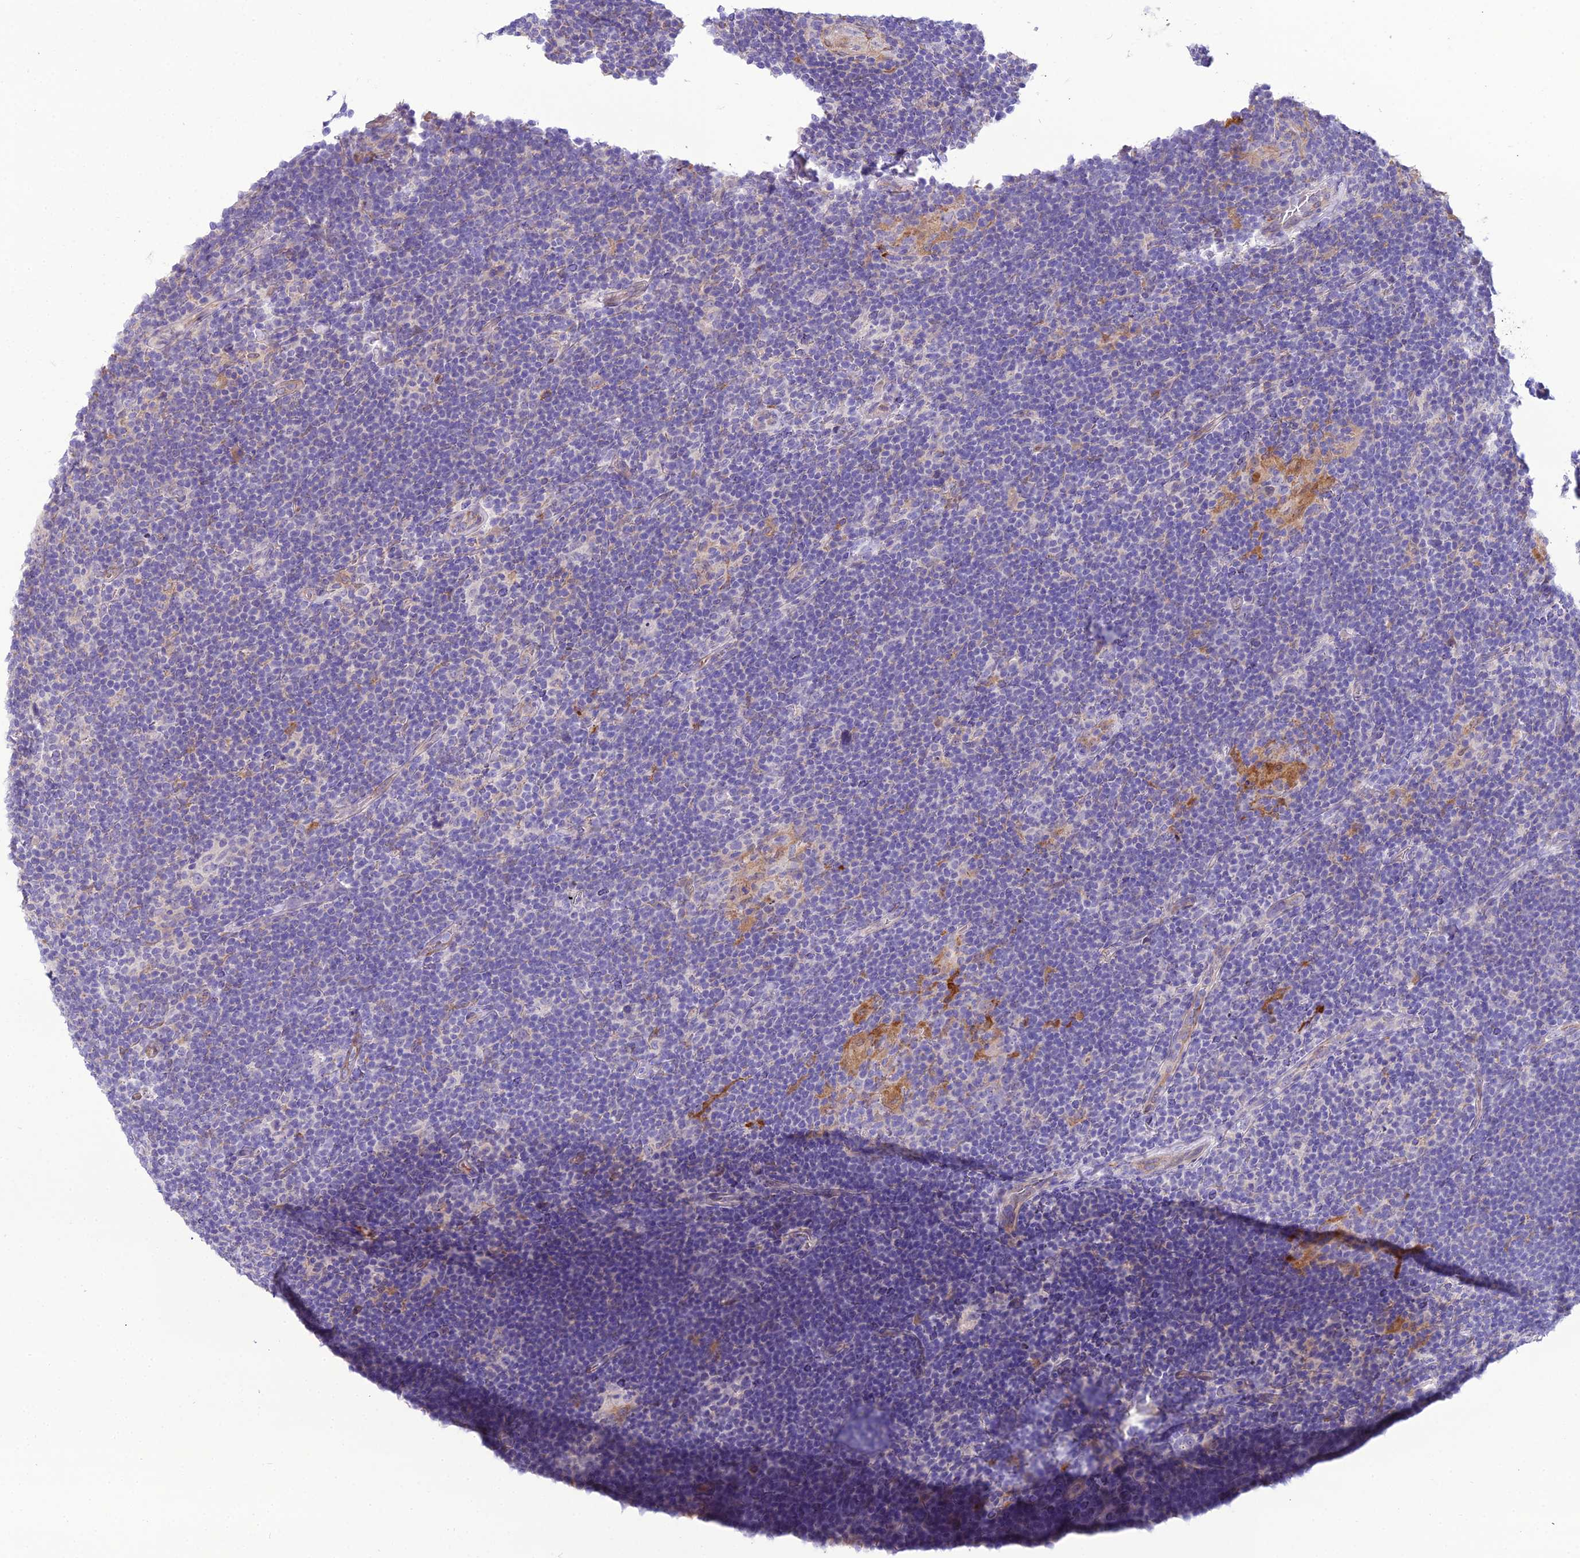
{"staining": {"intensity": "negative", "quantity": "none", "location": "none"}, "tissue": "lymphoma", "cell_type": "Tumor cells", "image_type": "cancer", "snomed": [{"axis": "morphology", "description": "Hodgkin's disease, NOS"}, {"axis": "topography", "description": "Lymph node"}], "caption": "Protein analysis of lymphoma displays no significant staining in tumor cells.", "gene": "MB21D2", "patient": {"sex": "female", "age": 57}}